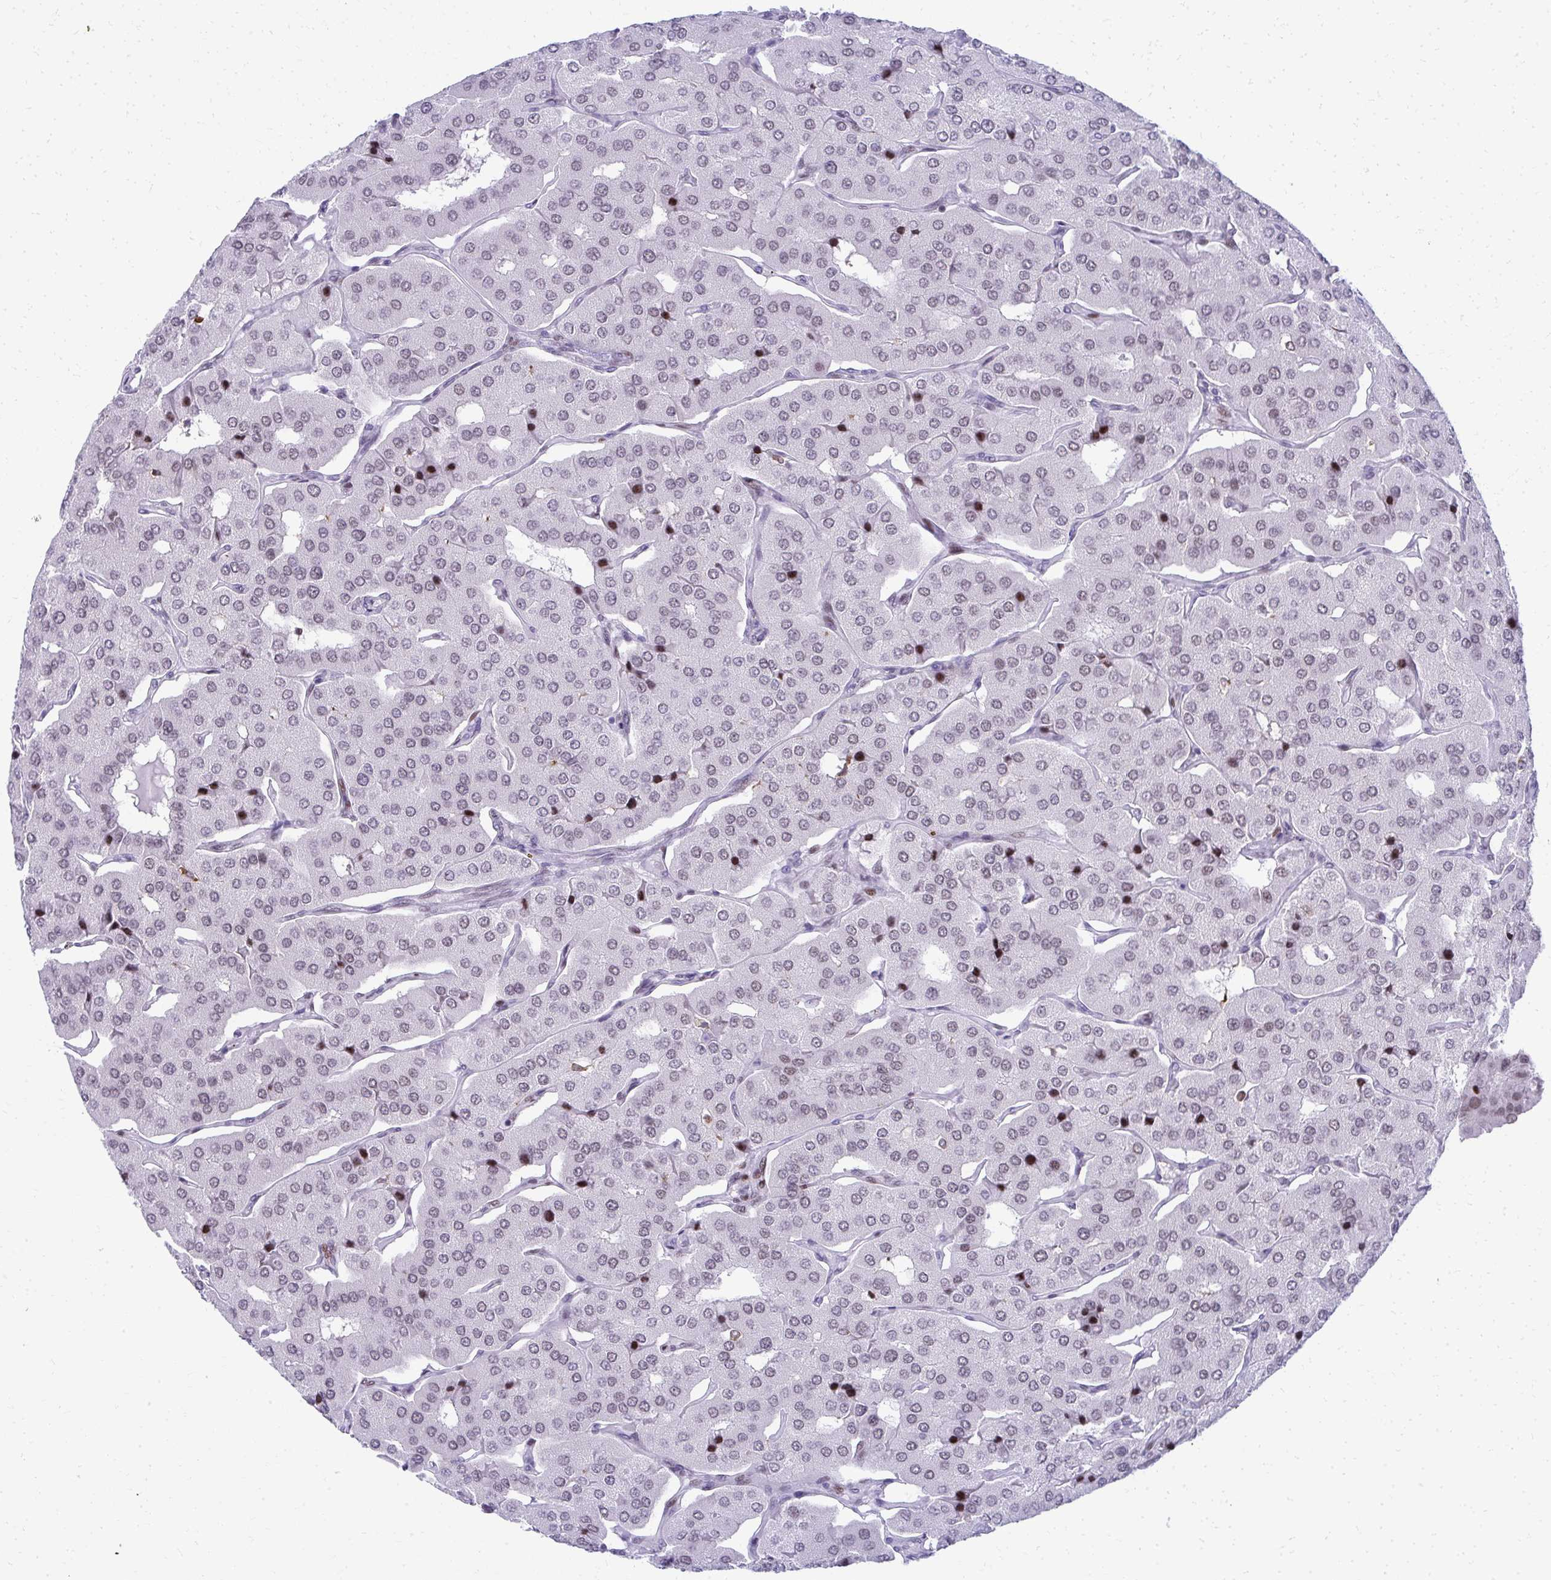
{"staining": {"intensity": "weak", "quantity": ">75%", "location": "nuclear"}, "tissue": "parathyroid gland", "cell_type": "Glandular cells", "image_type": "normal", "snomed": [{"axis": "morphology", "description": "Normal tissue, NOS"}, {"axis": "morphology", "description": "Adenoma, NOS"}, {"axis": "topography", "description": "Parathyroid gland"}], "caption": "Parathyroid gland stained with immunohistochemistry shows weak nuclear staining in approximately >75% of glandular cells.", "gene": "GLDN", "patient": {"sex": "female", "age": 86}}